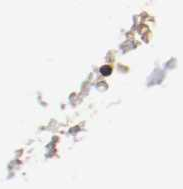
{"staining": {"intensity": "strong", "quantity": ">75%", "location": "cytoplasmic/membranous"}, "tissue": "adrenal gland", "cell_type": "Glandular cells", "image_type": "normal", "snomed": [{"axis": "morphology", "description": "Normal tissue, NOS"}, {"axis": "topography", "description": "Adrenal gland"}], "caption": "High-magnification brightfield microscopy of benign adrenal gland stained with DAB (brown) and counterstained with hematoxylin (blue). glandular cells exhibit strong cytoplasmic/membranous positivity is seen in about>75% of cells. (brown staining indicates protein expression, while blue staining denotes nuclei).", "gene": "REN", "patient": {"sex": "female", "age": 44}}